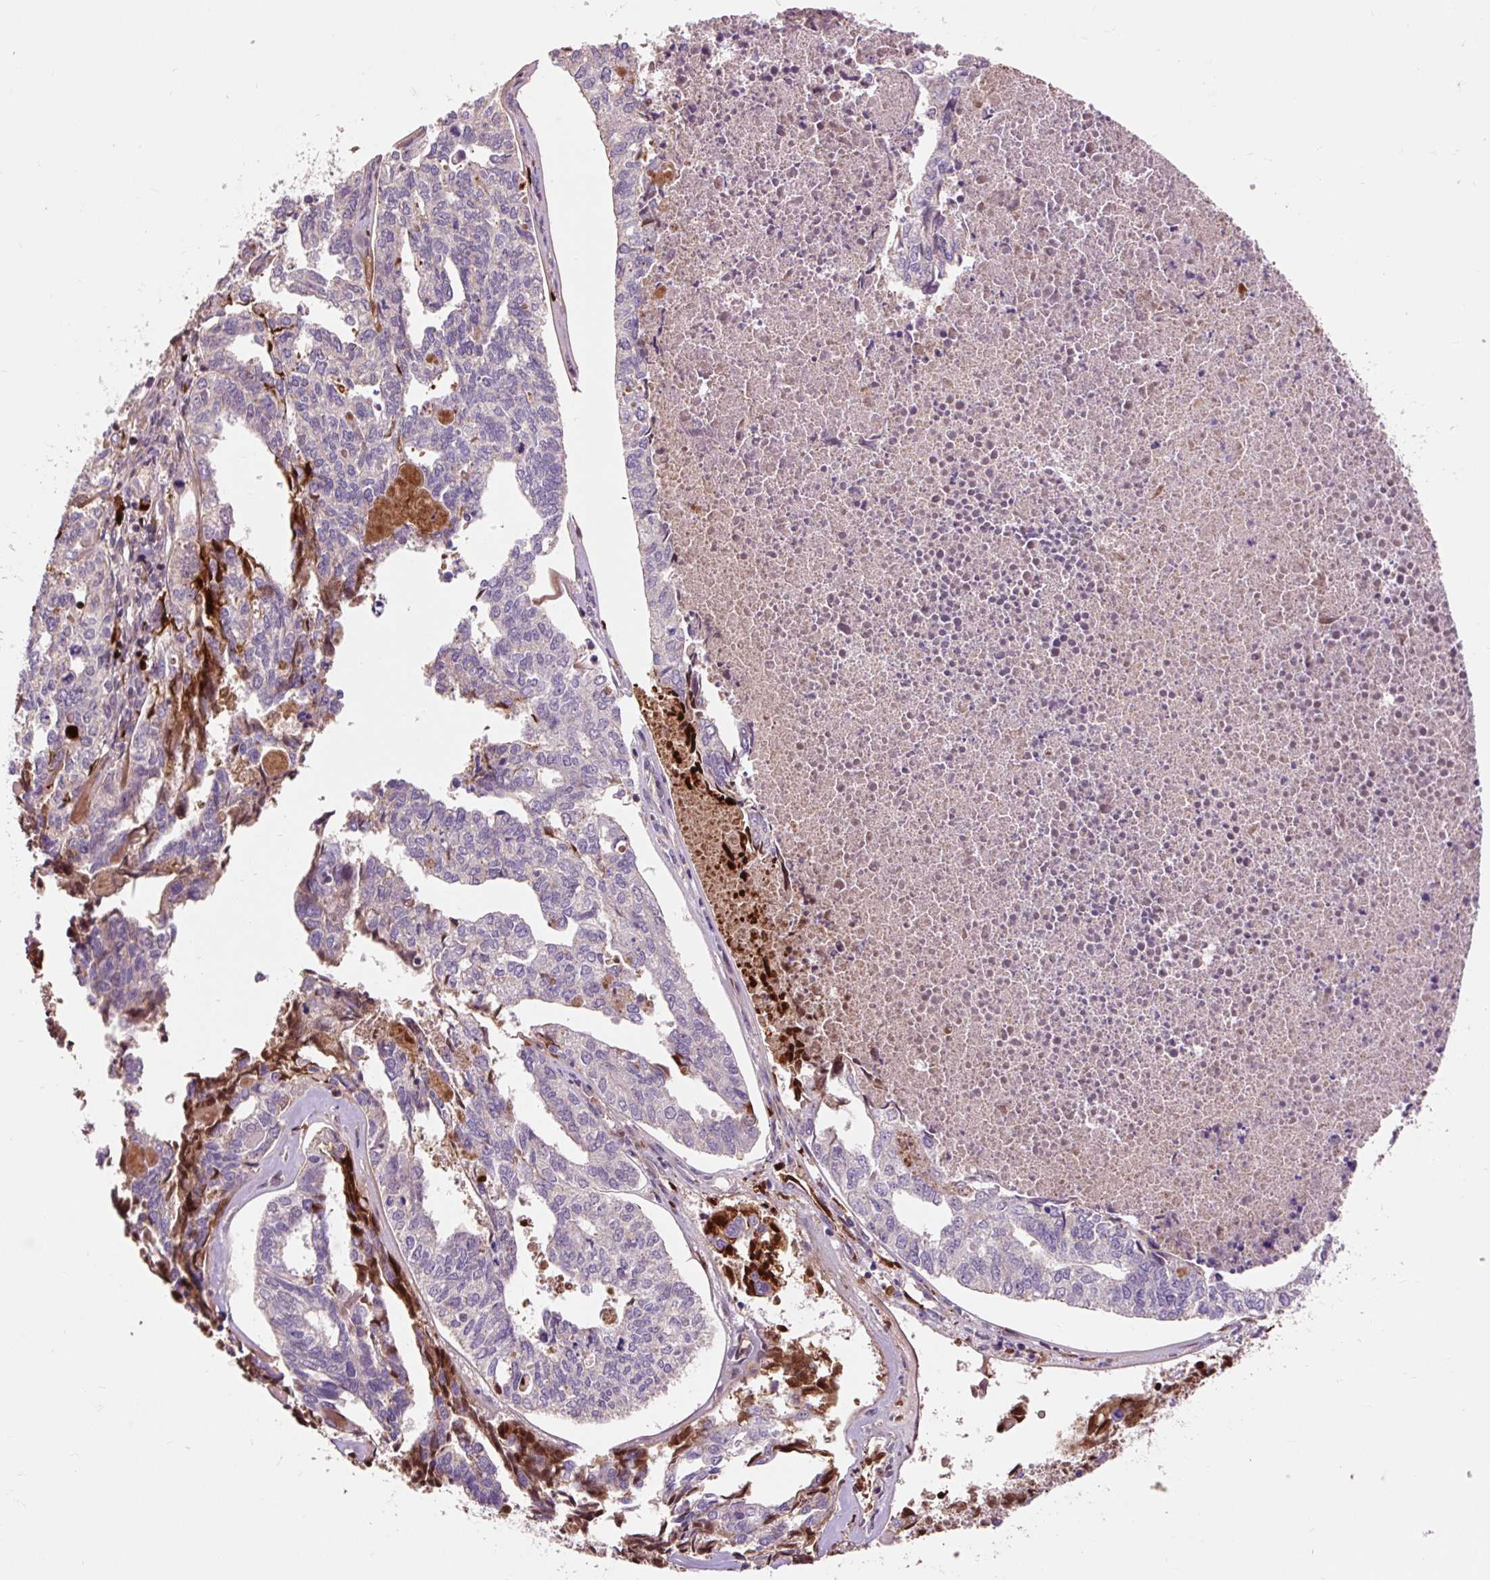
{"staining": {"intensity": "negative", "quantity": "none", "location": "none"}, "tissue": "endometrial cancer", "cell_type": "Tumor cells", "image_type": "cancer", "snomed": [{"axis": "morphology", "description": "Adenocarcinoma, NOS"}, {"axis": "topography", "description": "Endometrium"}], "caption": "High power microscopy histopathology image of an IHC micrograph of endometrial cancer (adenocarcinoma), revealing no significant expression in tumor cells.", "gene": "PRIMPOL", "patient": {"sex": "female", "age": 73}}